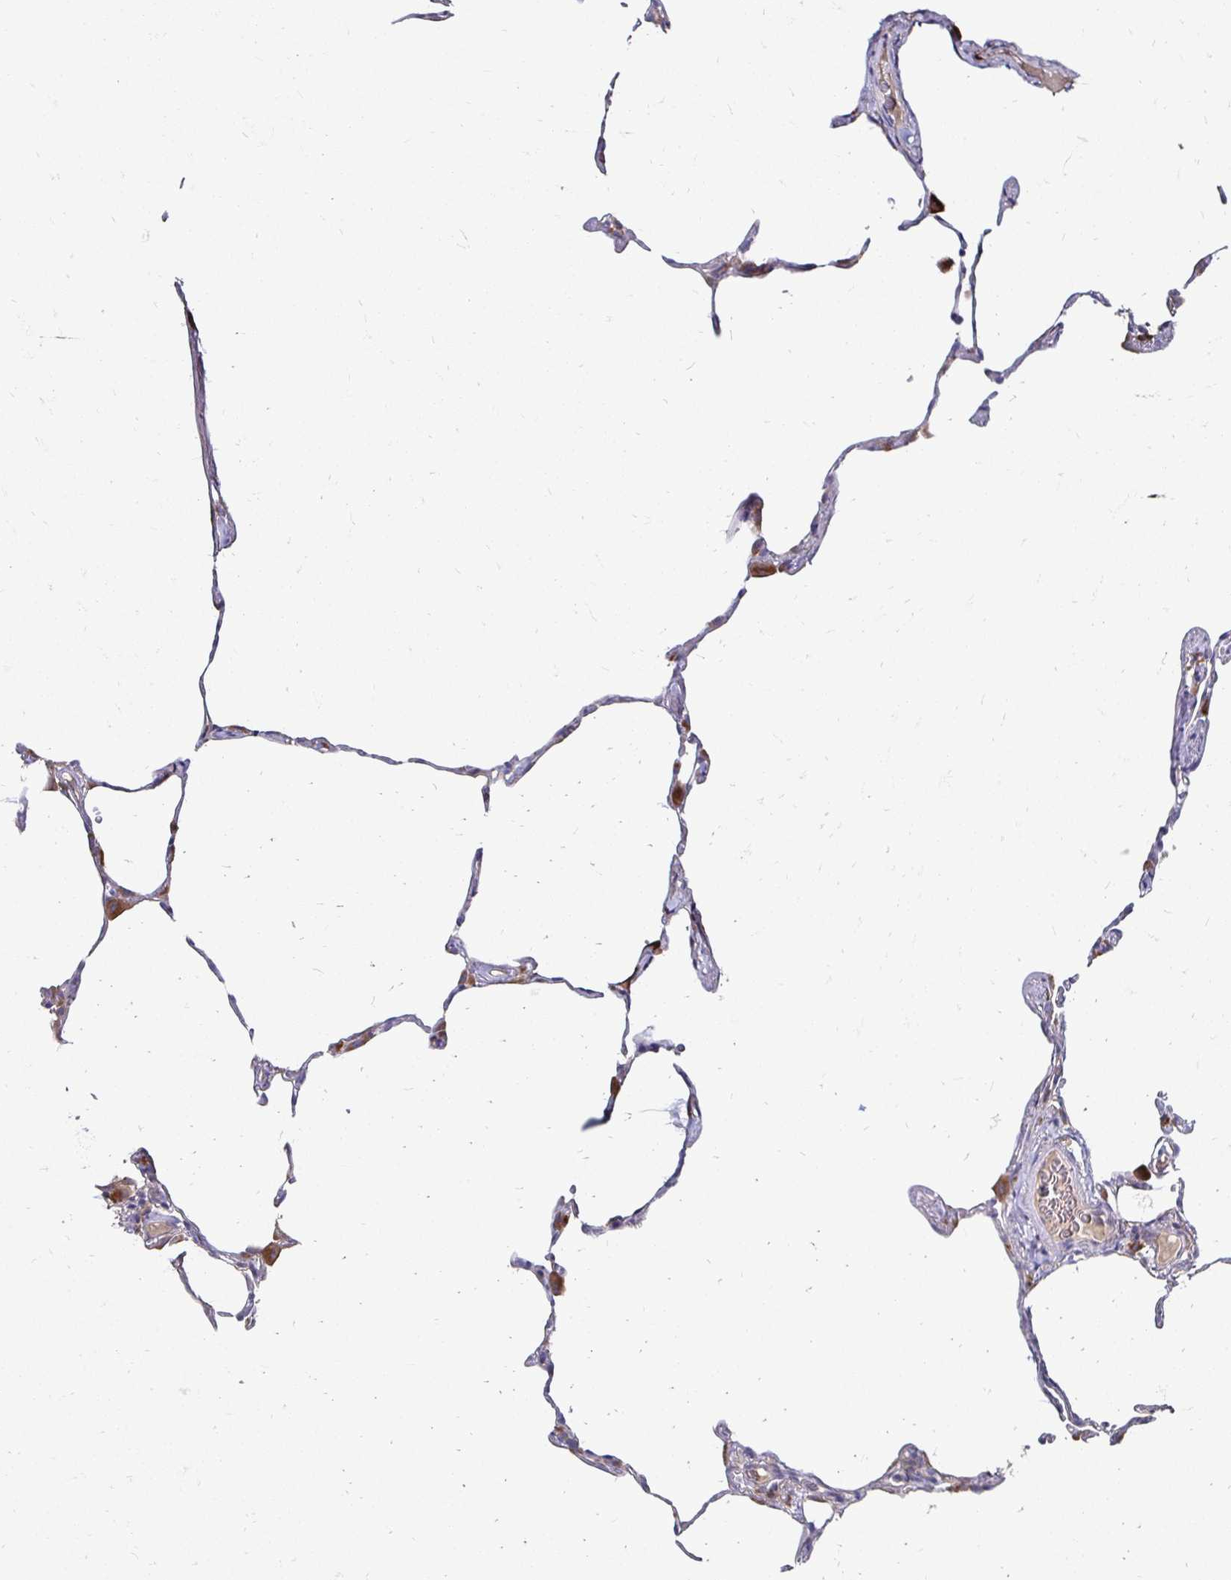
{"staining": {"intensity": "negative", "quantity": "none", "location": "none"}, "tissue": "lung", "cell_type": "Alveolar cells", "image_type": "normal", "snomed": [{"axis": "morphology", "description": "Normal tissue, NOS"}, {"axis": "topography", "description": "Lung"}], "caption": "Immunohistochemistry histopathology image of normal lung: human lung stained with DAB exhibits no significant protein staining in alveolar cells.", "gene": "NCSTN", "patient": {"sex": "female", "age": 57}}